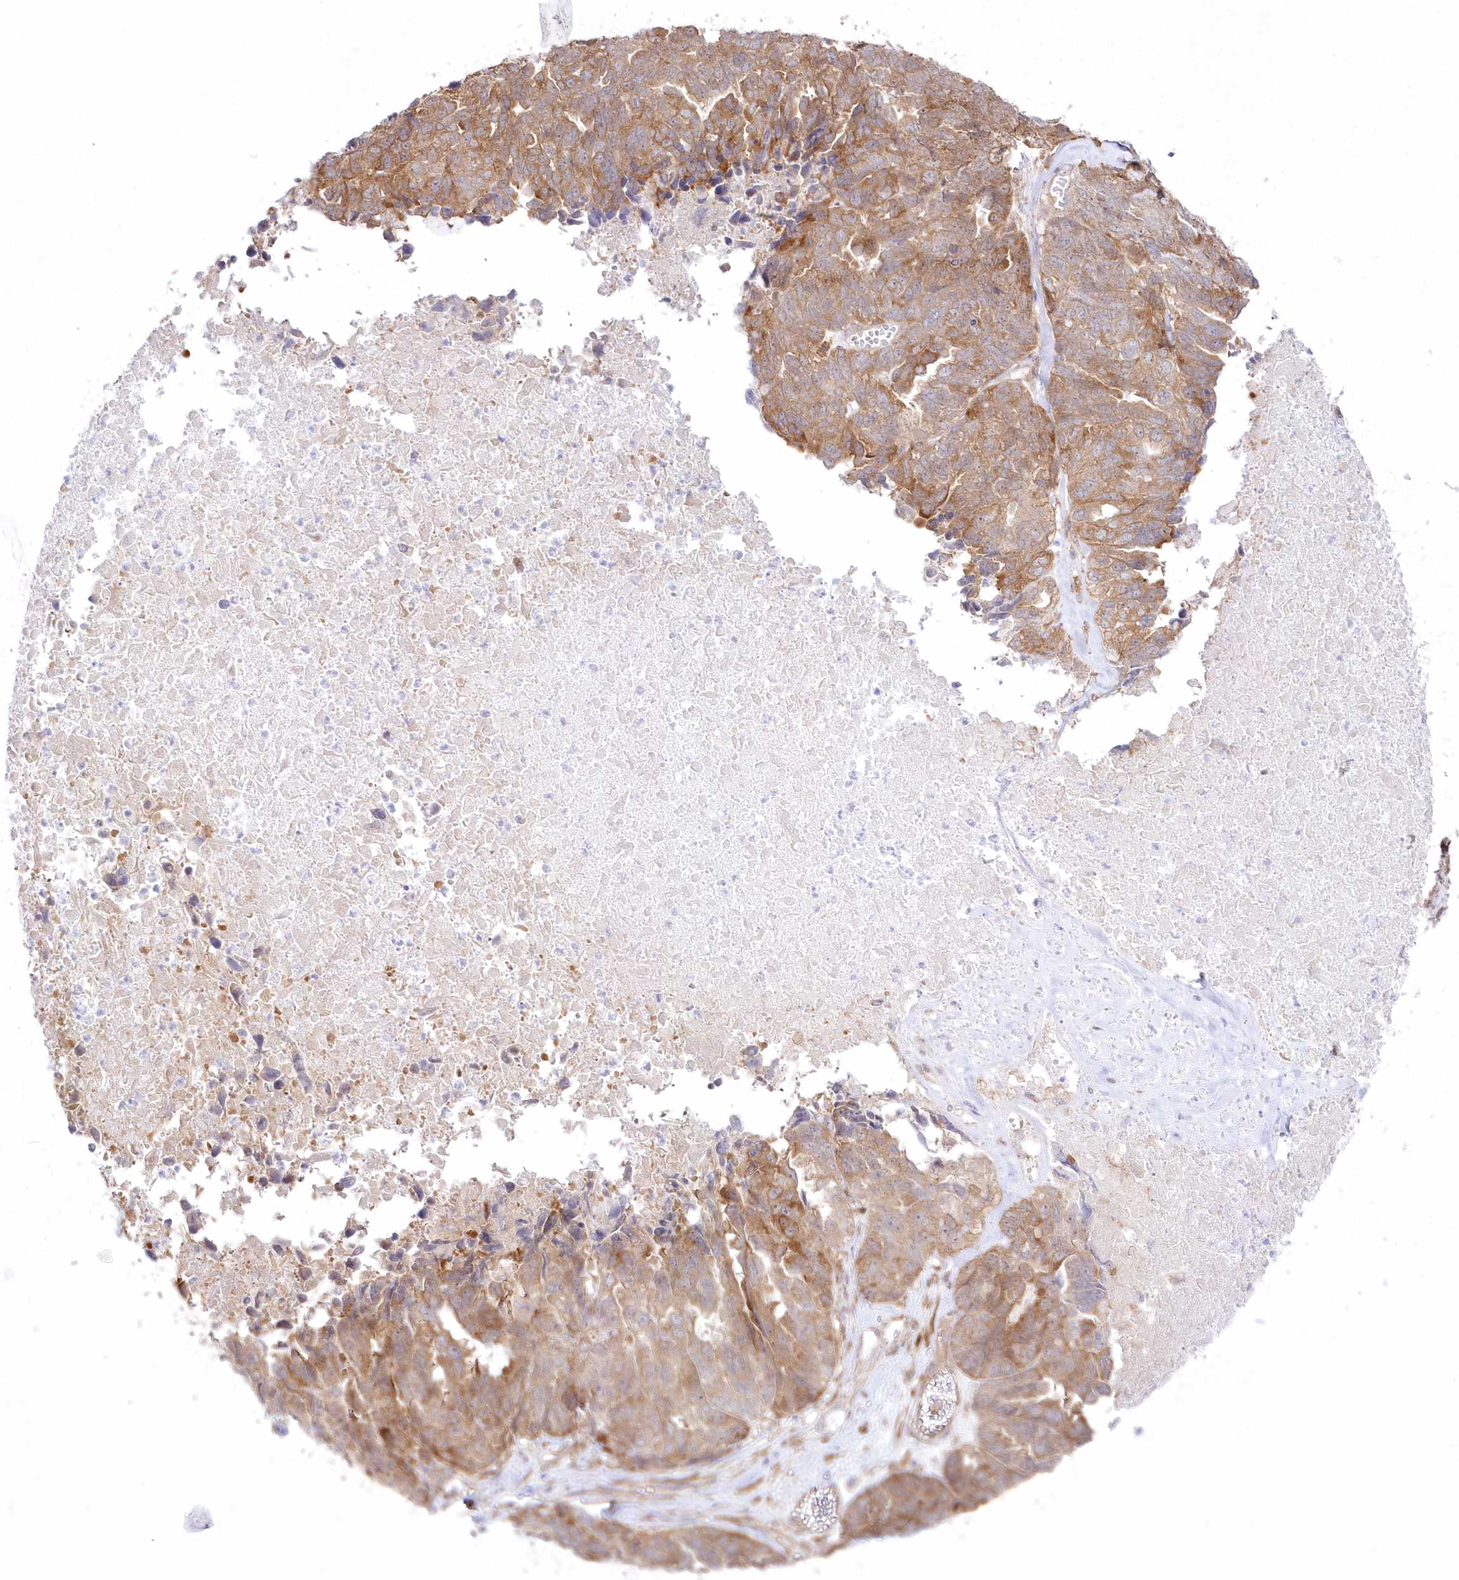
{"staining": {"intensity": "moderate", "quantity": ">75%", "location": "cytoplasmic/membranous"}, "tissue": "ovarian cancer", "cell_type": "Tumor cells", "image_type": "cancer", "snomed": [{"axis": "morphology", "description": "Cystadenocarcinoma, serous, NOS"}, {"axis": "topography", "description": "Ovary"}], "caption": "Ovarian serous cystadenocarcinoma stained with immunohistochemistry reveals moderate cytoplasmic/membranous staining in about >75% of tumor cells.", "gene": "SH3PXD2B", "patient": {"sex": "female", "age": 79}}